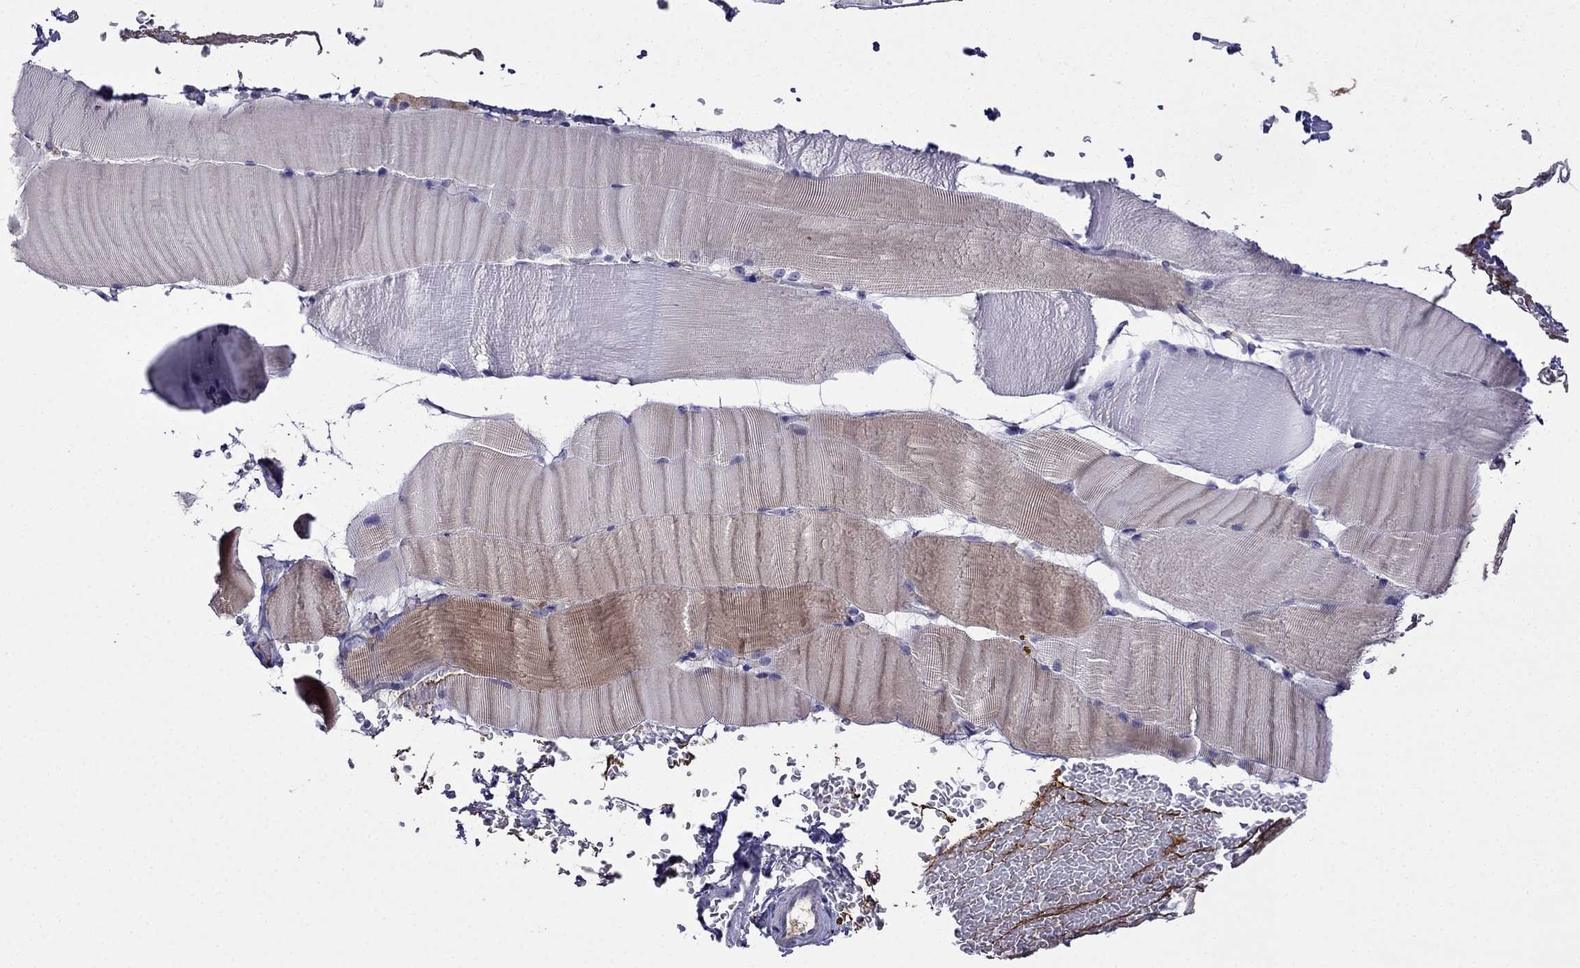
{"staining": {"intensity": "weak", "quantity": "25%-75%", "location": "cytoplasmic/membranous"}, "tissue": "skeletal muscle", "cell_type": "Myocytes", "image_type": "normal", "snomed": [{"axis": "morphology", "description": "Normal tissue, NOS"}, {"axis": "topography", "description": "Skeletal muscle"}], "caption": "A brown stain highlights weak cytoplasmic/membranous positivity of a protein in myocytes of normal human skeletal muscle. (Brightfield microscopy of DAB IHC at high magnification).", "gene": "CDHR4", "patient": {"sex": "female", "age": 37}}